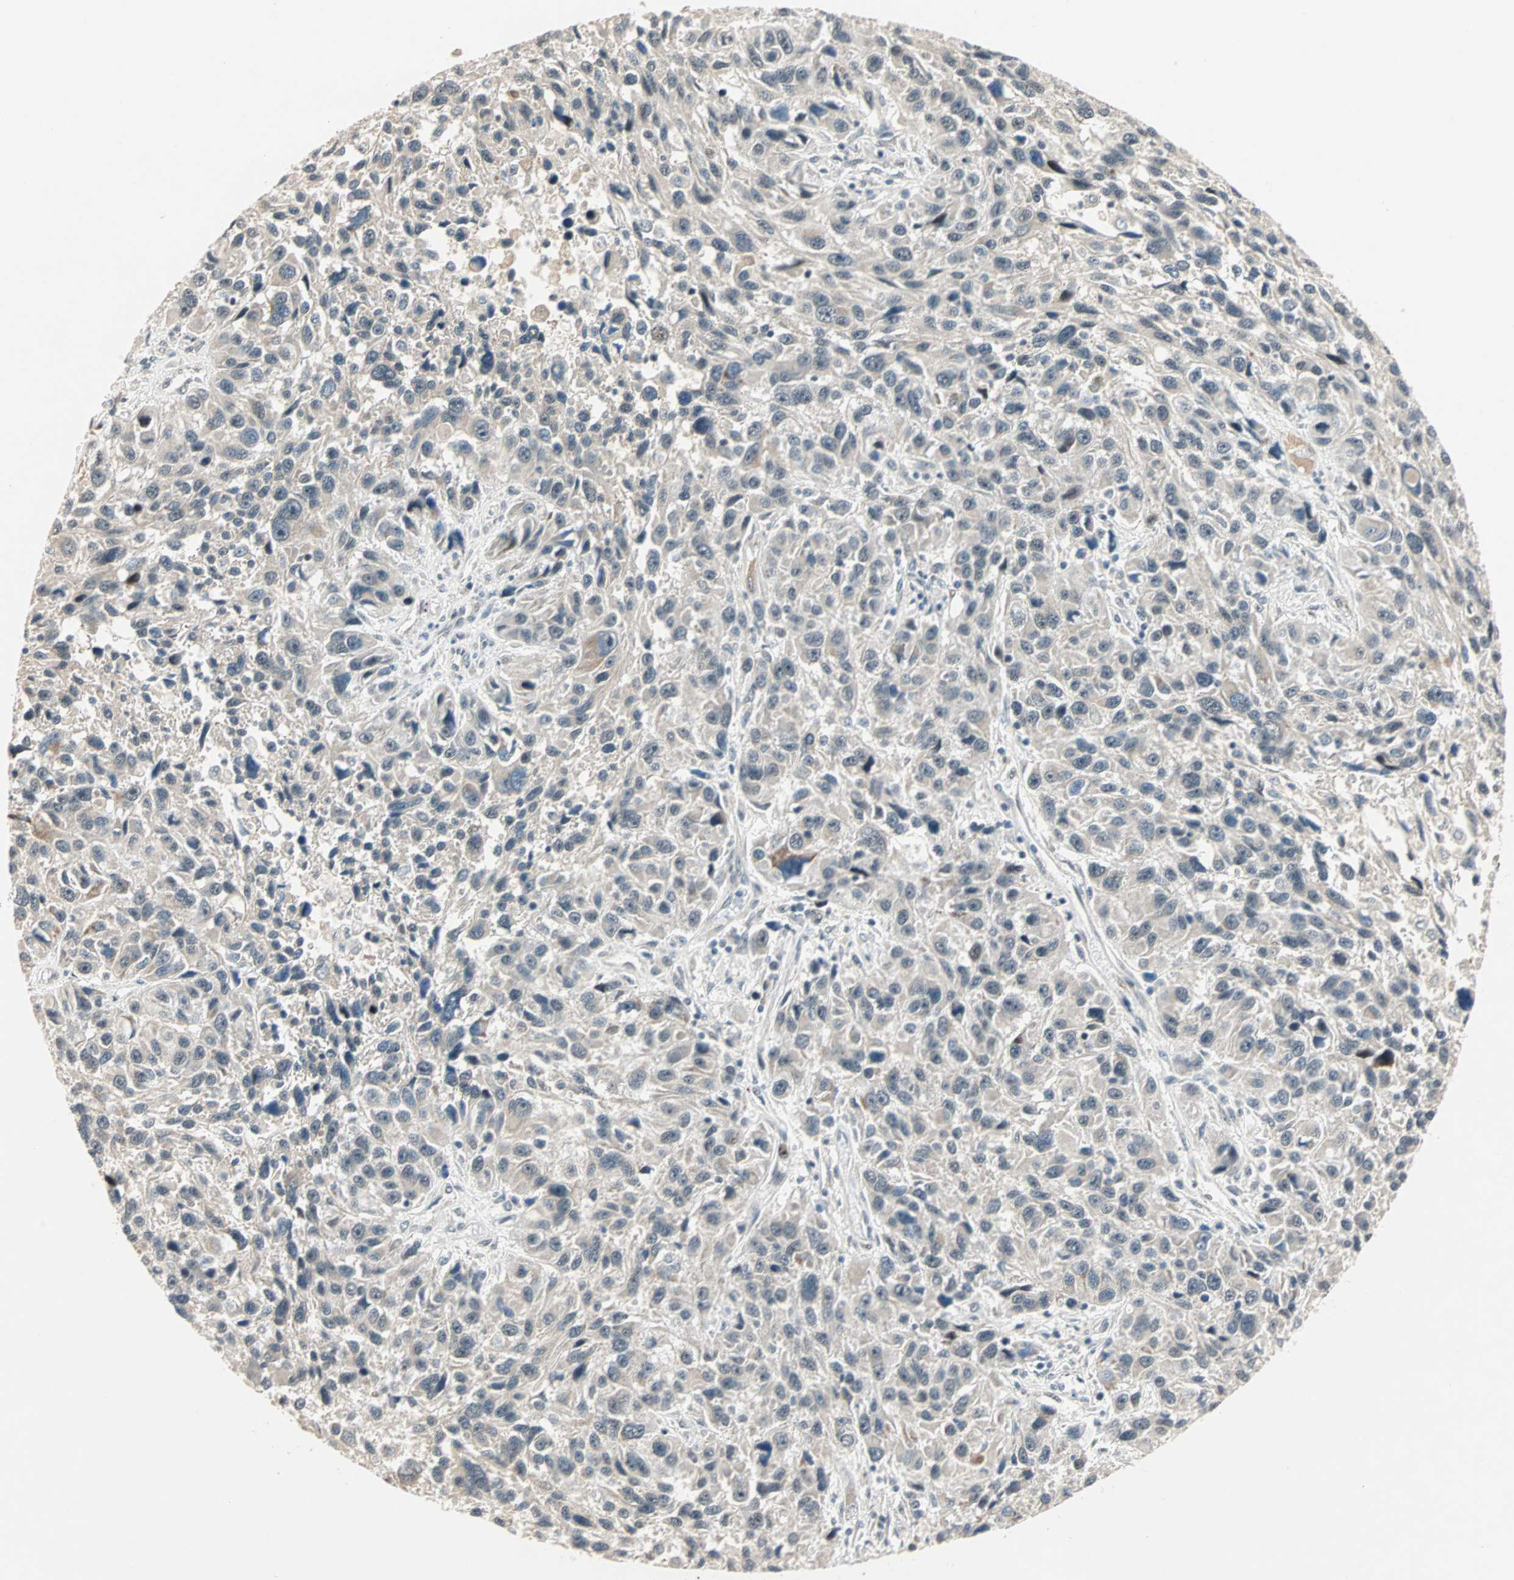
{"staining": {"intensity": "weak", "quantity": "<25%", "location": "cytoplasmic/membranous"}, "tissue": "melanoma", "cell_type": "Tumor cells", "image_type": "cancer", "snomed": [{"axis": "morphology", "description": "Malignant melanoma, NOS"}, {"axis": "topography", "description": "Skin"}], "caption": "High power microscopy photomicrograph of an immunohistochemistry (IHC) photomicrograph of melanoma, revealing no significant staining in tumor cells.", "gene": "ACSL5", "patient": {"sex": "male", "age": 53}}